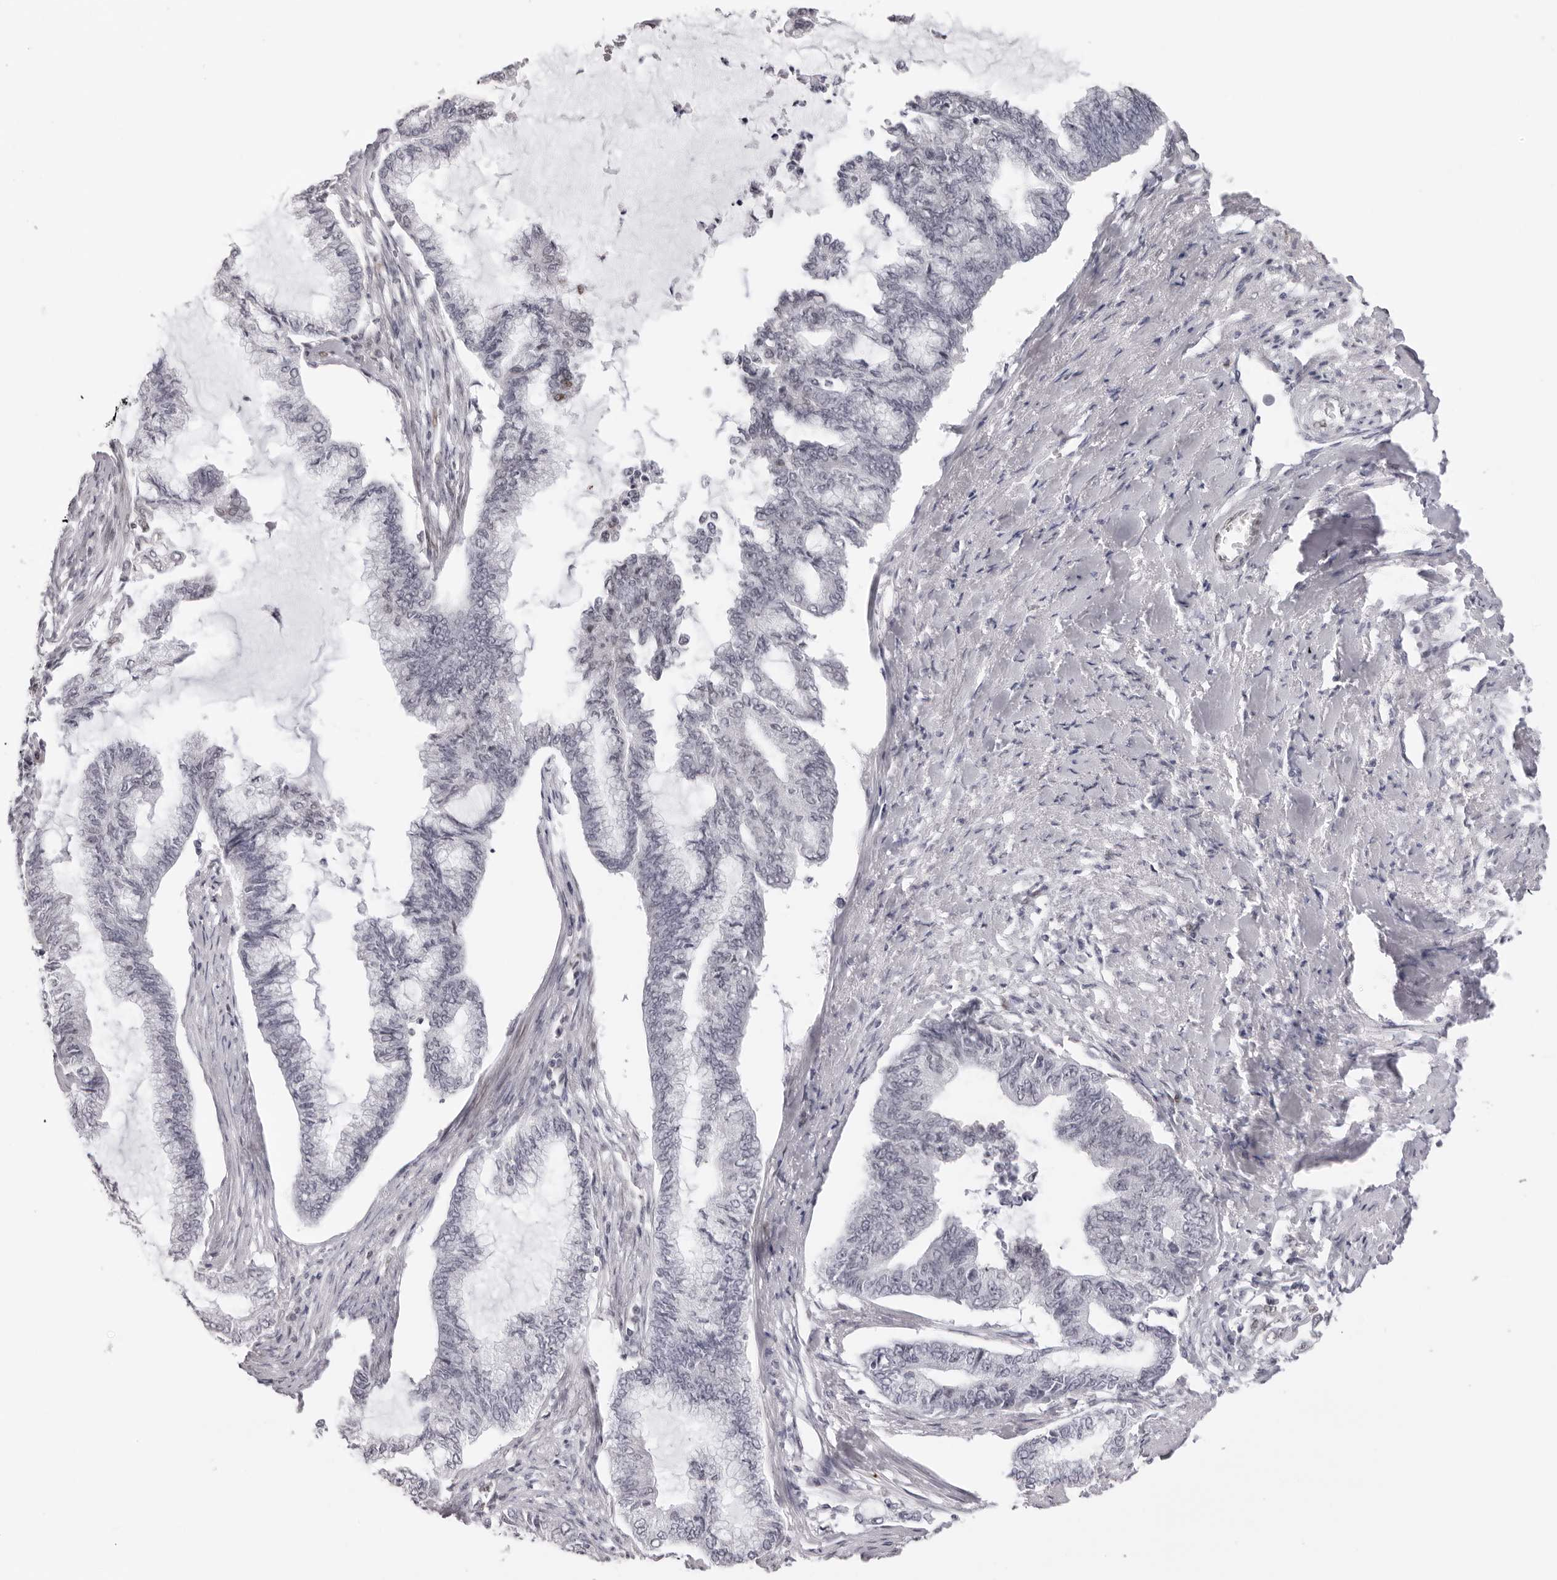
{"staining": {"intensity": "negative", "quantity": "none", "location": "none"}, "tissue": "endometrial cancer", "cell_type": "Tumor cells", "image_type": "cancer", "snomed": [{"axis": "morphology", "description": "Adenocarcinoma, NOS"}, {"axis": "topography", "description": "Endometrium"}], "caption": "Immunohistochemical staining of human endometrial cancer (adenocarcinoma) reveals no significant staining in tumor cells.", "gene": "MAFK", "patient": {"sex": "female", "age": 86}}